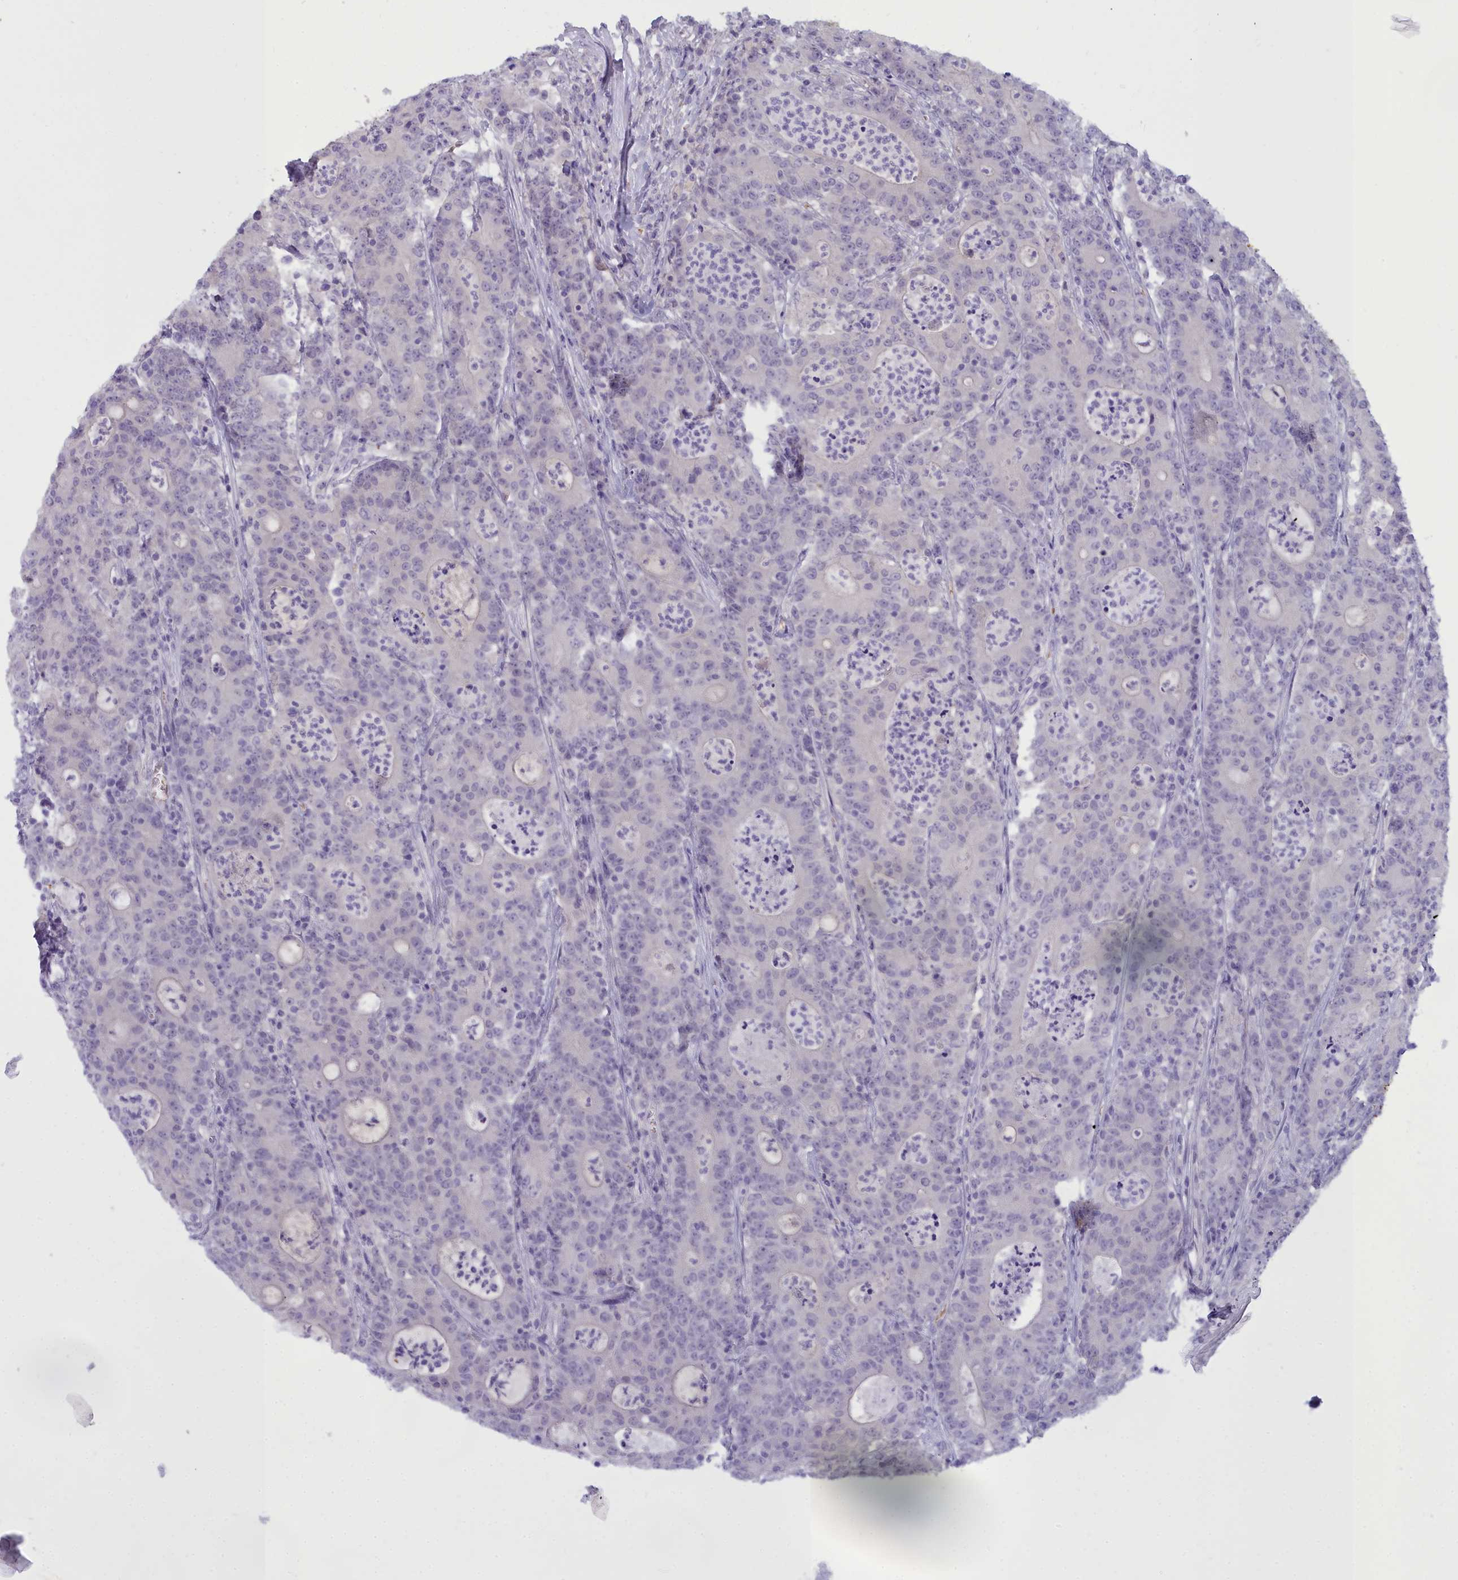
{"staining": {"intensity": "negative", "quantity": "none", "location": "none"}, "tissue": "colorectal cancer", "cell_type": "Tumor cells", "image_type": "cancer", "snomed": [{"axis": "morphology", "description": "Adenocarcinoma, NOS"}, {"axis": "topography", "description": "Colon"}], "caption": "The histopathology image shows no significant expression in tumor cells of colorectal cancer (adenocarcinoma).", "gene": "OSTN", "patient": {"sex": "male", "age": 83}}